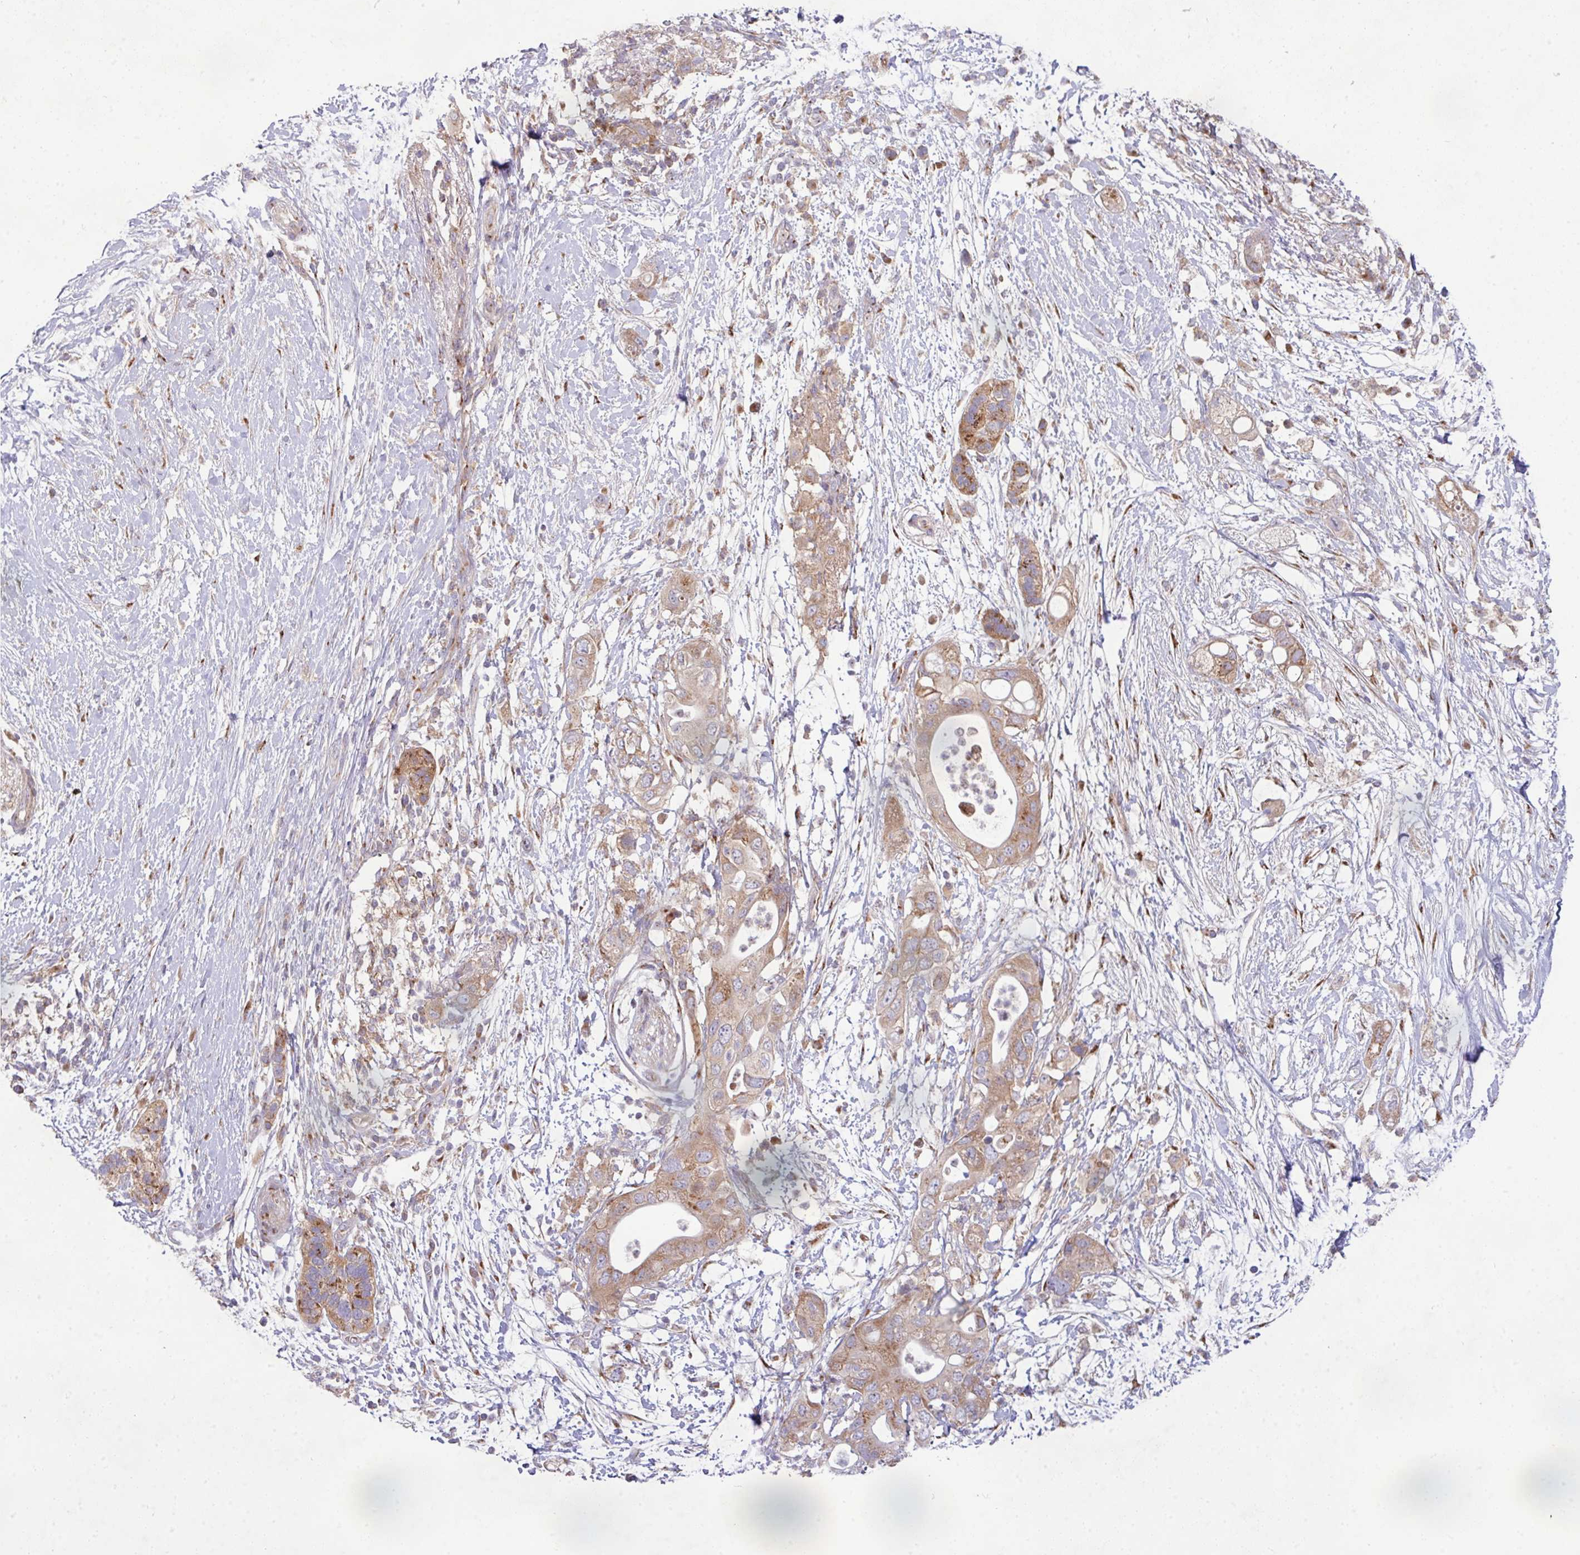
{"staining": {"intensity": "moderate", "quantity": "25%-75%", "location": "cytoplasmic/membranous"}, "tissue": "pancreatic cancer", "cell_type": "Tumor cells", "image_type": "cancer", "snomed": [{"axis": "morphology", "description": "Adenocarcinoma, NOS"}, {"axis": "topography", "description": "Pancreas"}], "caption": "This is an image of immunohistochemistry (IHC) staining of pancreatic adenocarcinoma, which shows moderate staining in the cytoplasmic/membranous of tumor cells.", "gene": "VTI1A", "patient": {"sex": "female", "age": 72}}